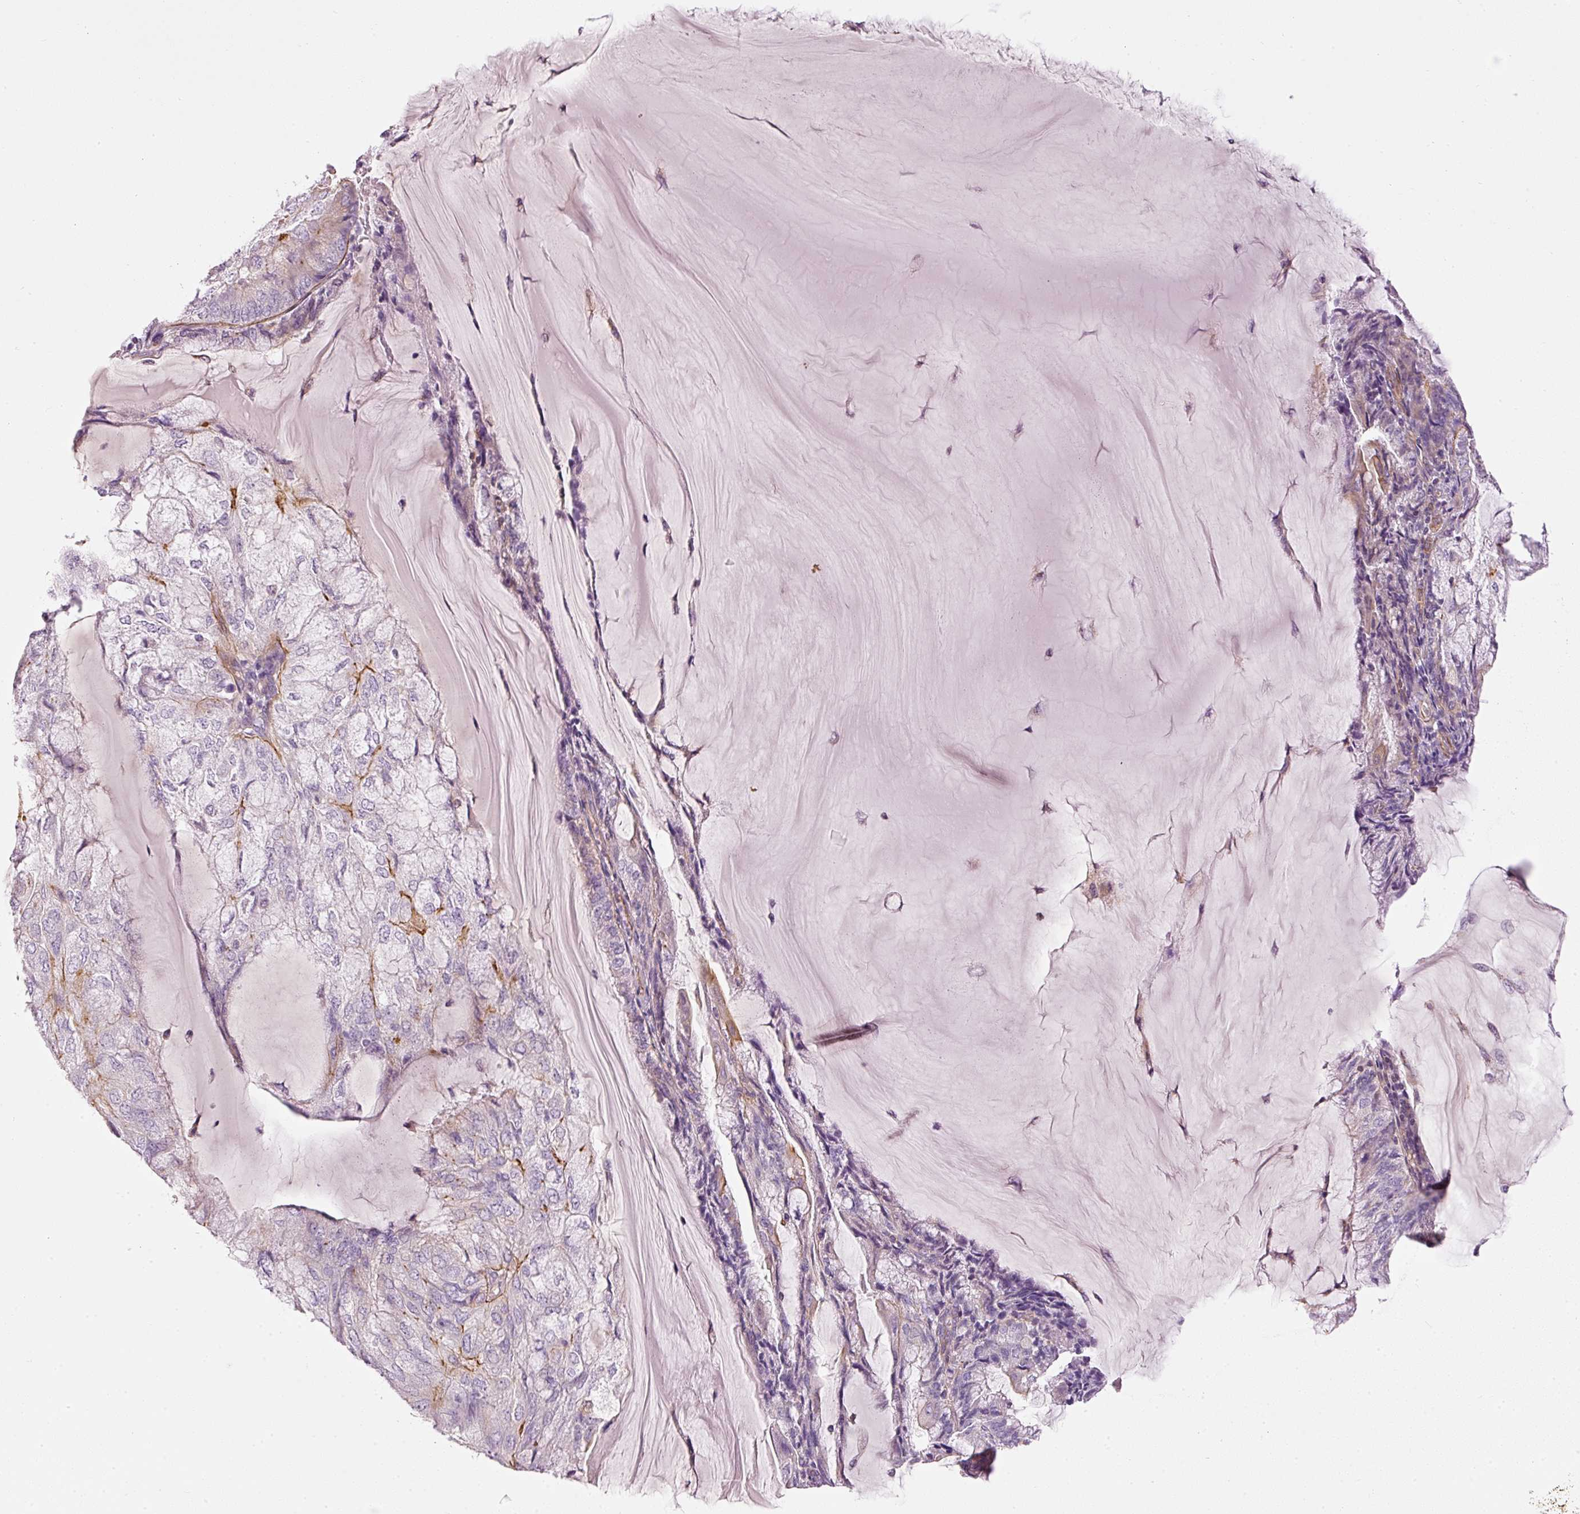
{"staining": {"intensity": "weak", "quantity": "<25%", "location": "cytoplasmic/membranous"}, "tissue": "endometrial cancer", "cell_type": "Tumor cells", "image_type": "cancer", "snomed": [{"axis": "morphology", "description": "Adenocarcinoma, NOS"}, {"axis": "topography", "description": "Endometrium"}], "caption": "Immunohistochemistry (IHC) of human endometrial adenocarcinoma demonstrates no staining in tumor cells.", "gene": "OSR2", "patient": {"sex": "female", "age": 81}}